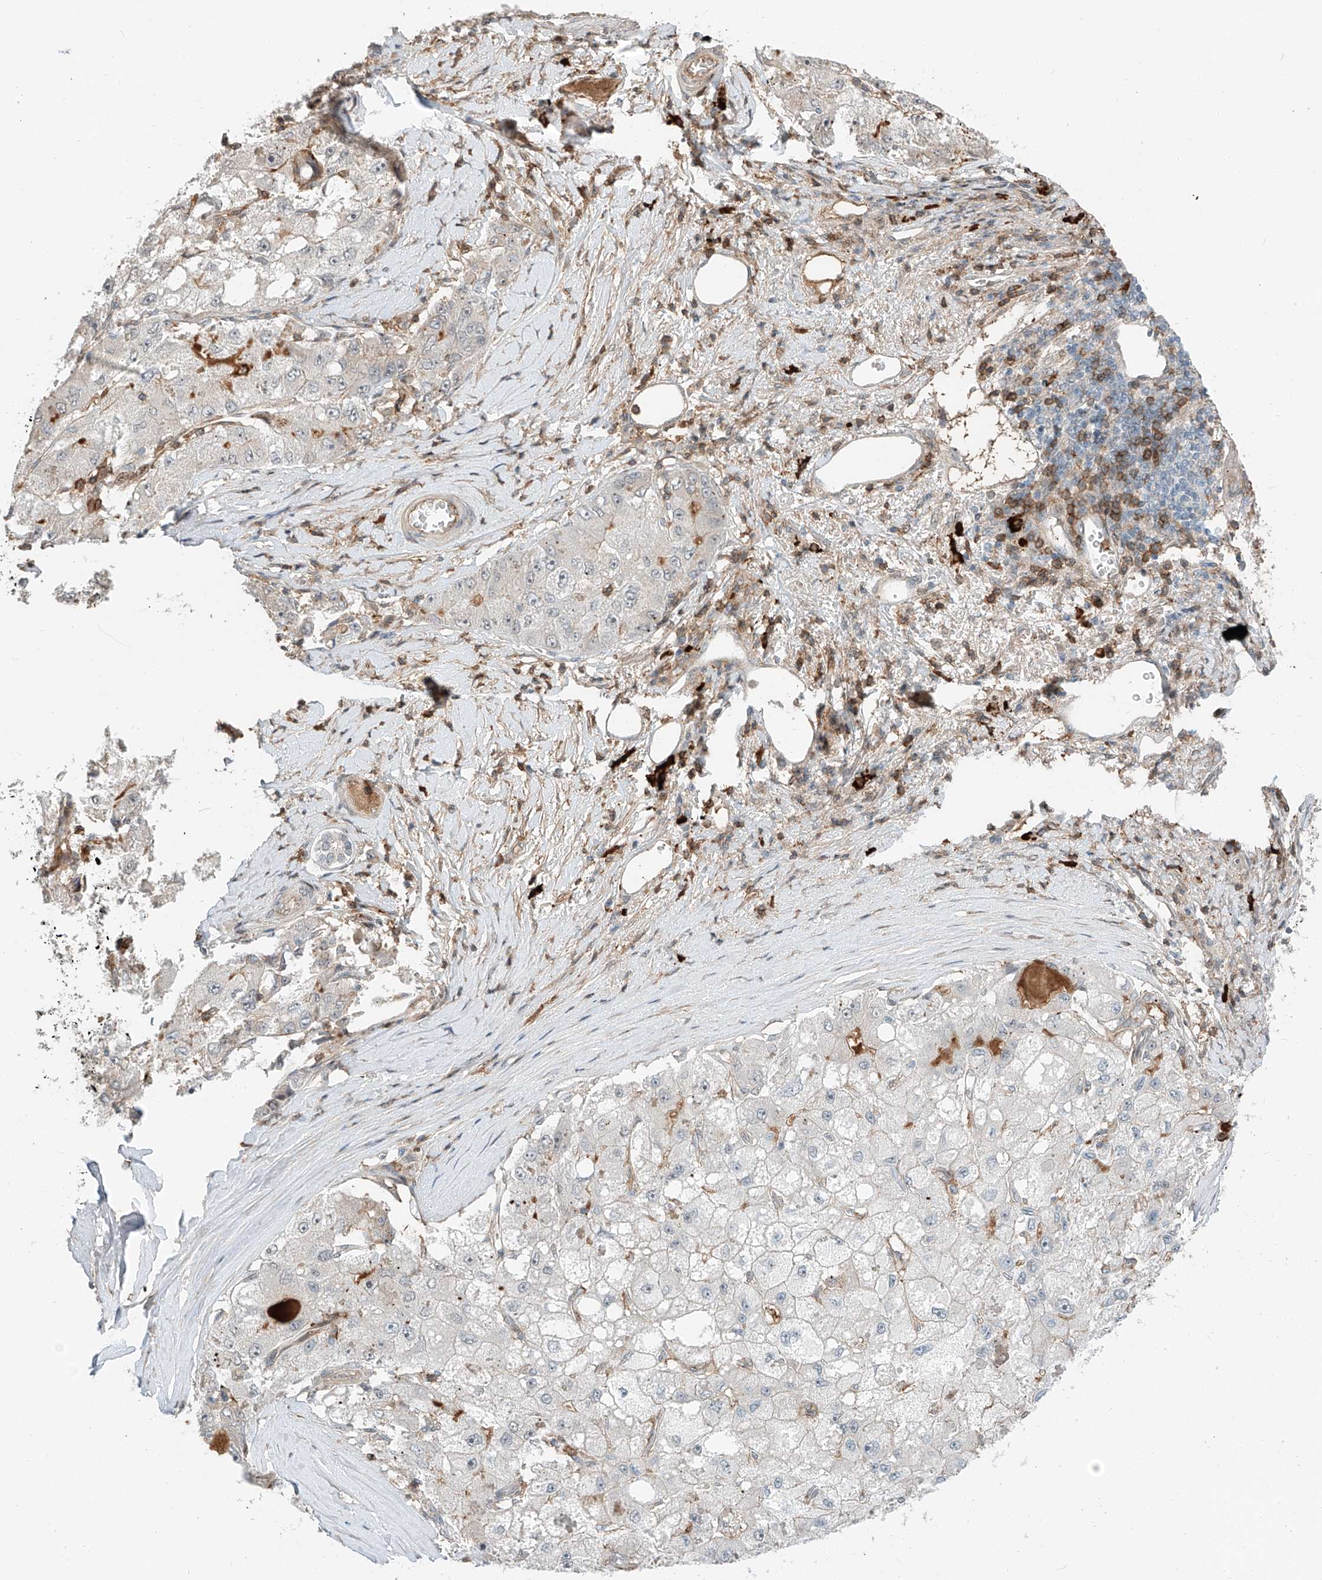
{"staining": {"intensity": "negative", "quantity": "none", "location": "none"}, "tissue": "liver cancer", "cell_type": "Tumor cells", "image_type": "cancer", "snomed": [{"axis": "morphology", "description": "Carcinoma, Hepatocellular, NOS"}, {"axis": "topography", "description": "Liver"}], "caption": "The immunohistochemistry histopathology image has no significant staining in tumor cells of hepatocellular carcinoma (liver) tissue.", "gene": "CEP162", "patient": {"sex": "male", "age": 80}}